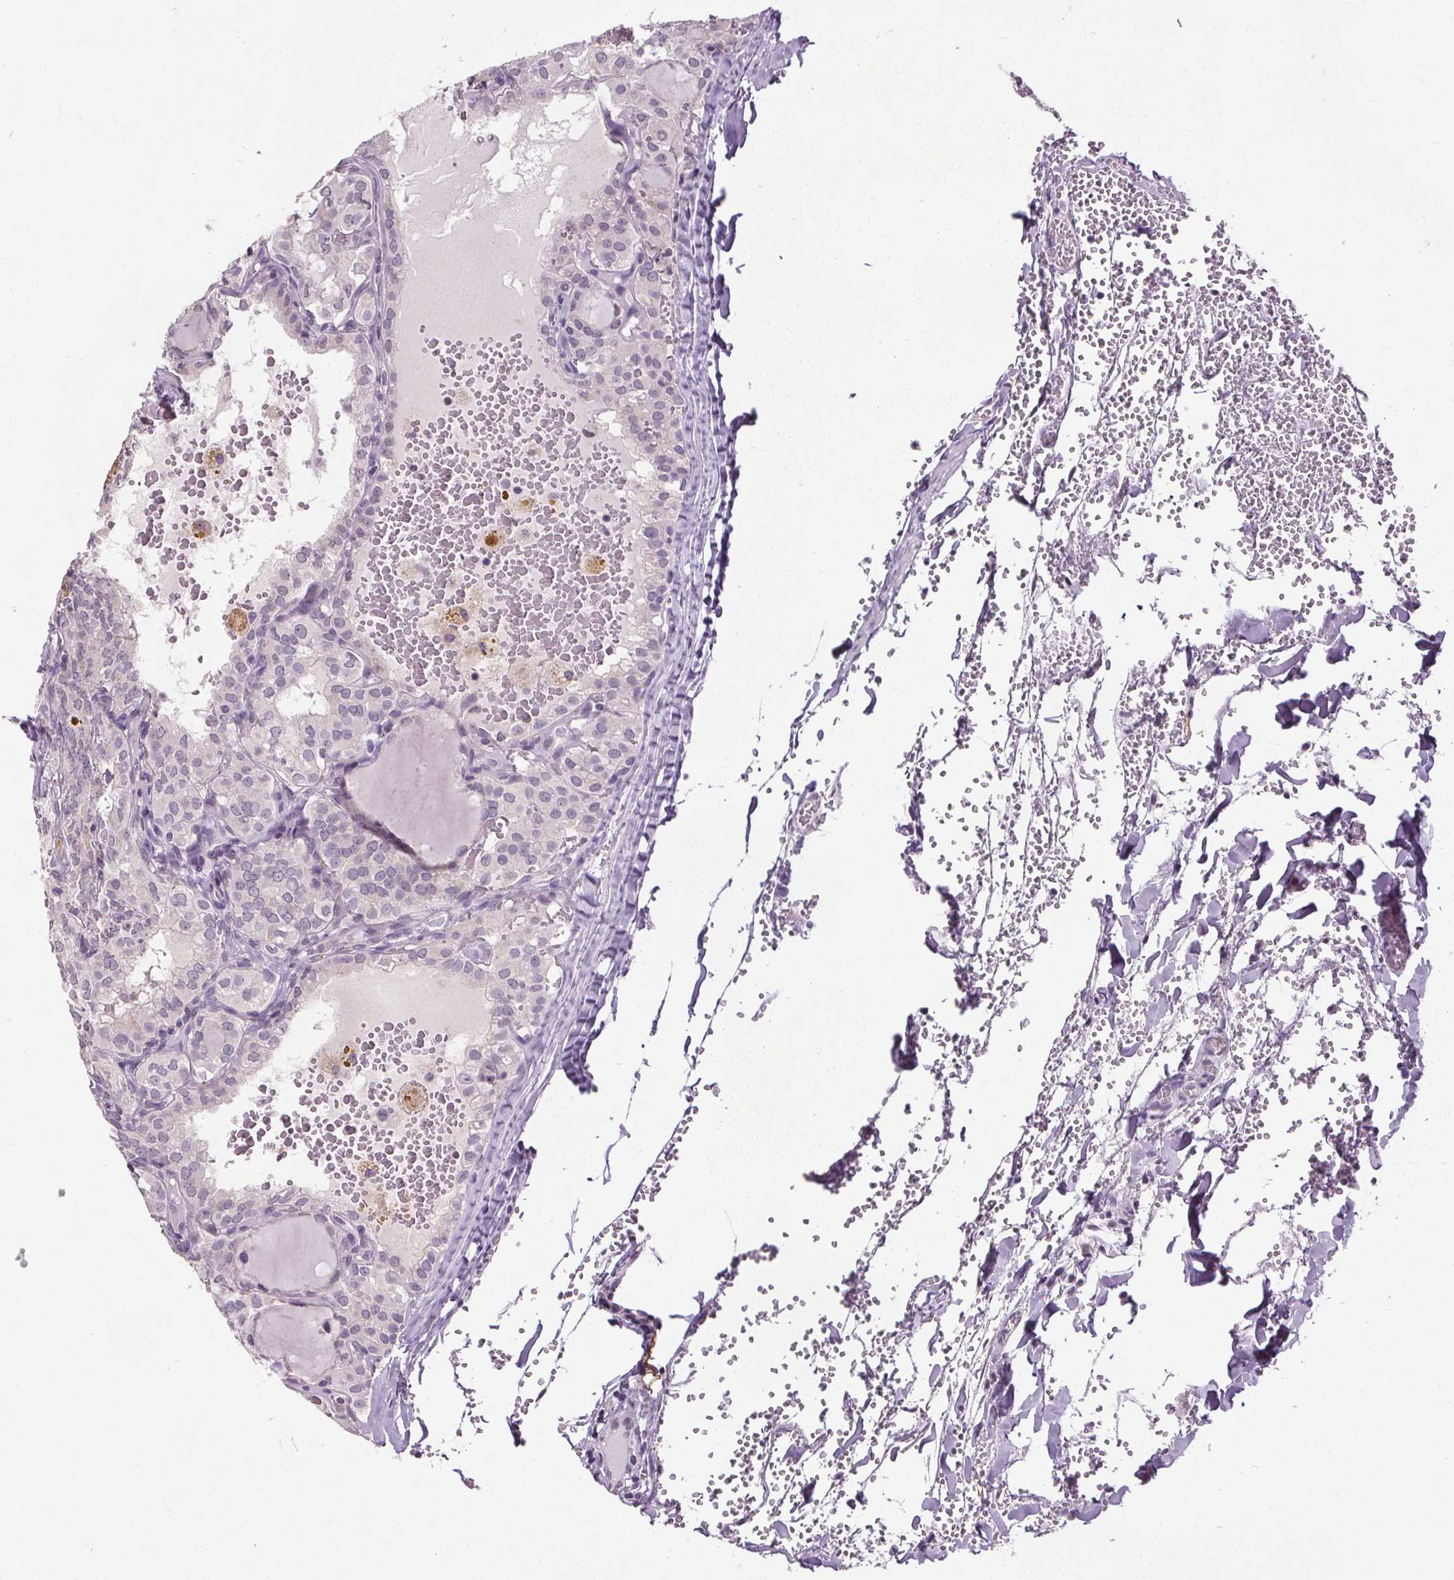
{"staining": {"intensity": "negative", "quantity": "none", "location": "none"}, "tissue": "thyroid cancer", "cell_type": "Tumor cells", "image_type": "cancer", "snomed": [{"axis": "morphology", "description": "Papillary adenocarcinoma, NOS"}, {"axis": "topography", "description": "Thyroid gland"}], "caption": "There is no significant staining in tumor cells of papillary adenocarcinoma (thyroid). (DAB (3,3'-diaminobenzidine) IHC, high magnification).", "gene": "SLC2A9", "patient": {"sex": "male", "age": 20}}